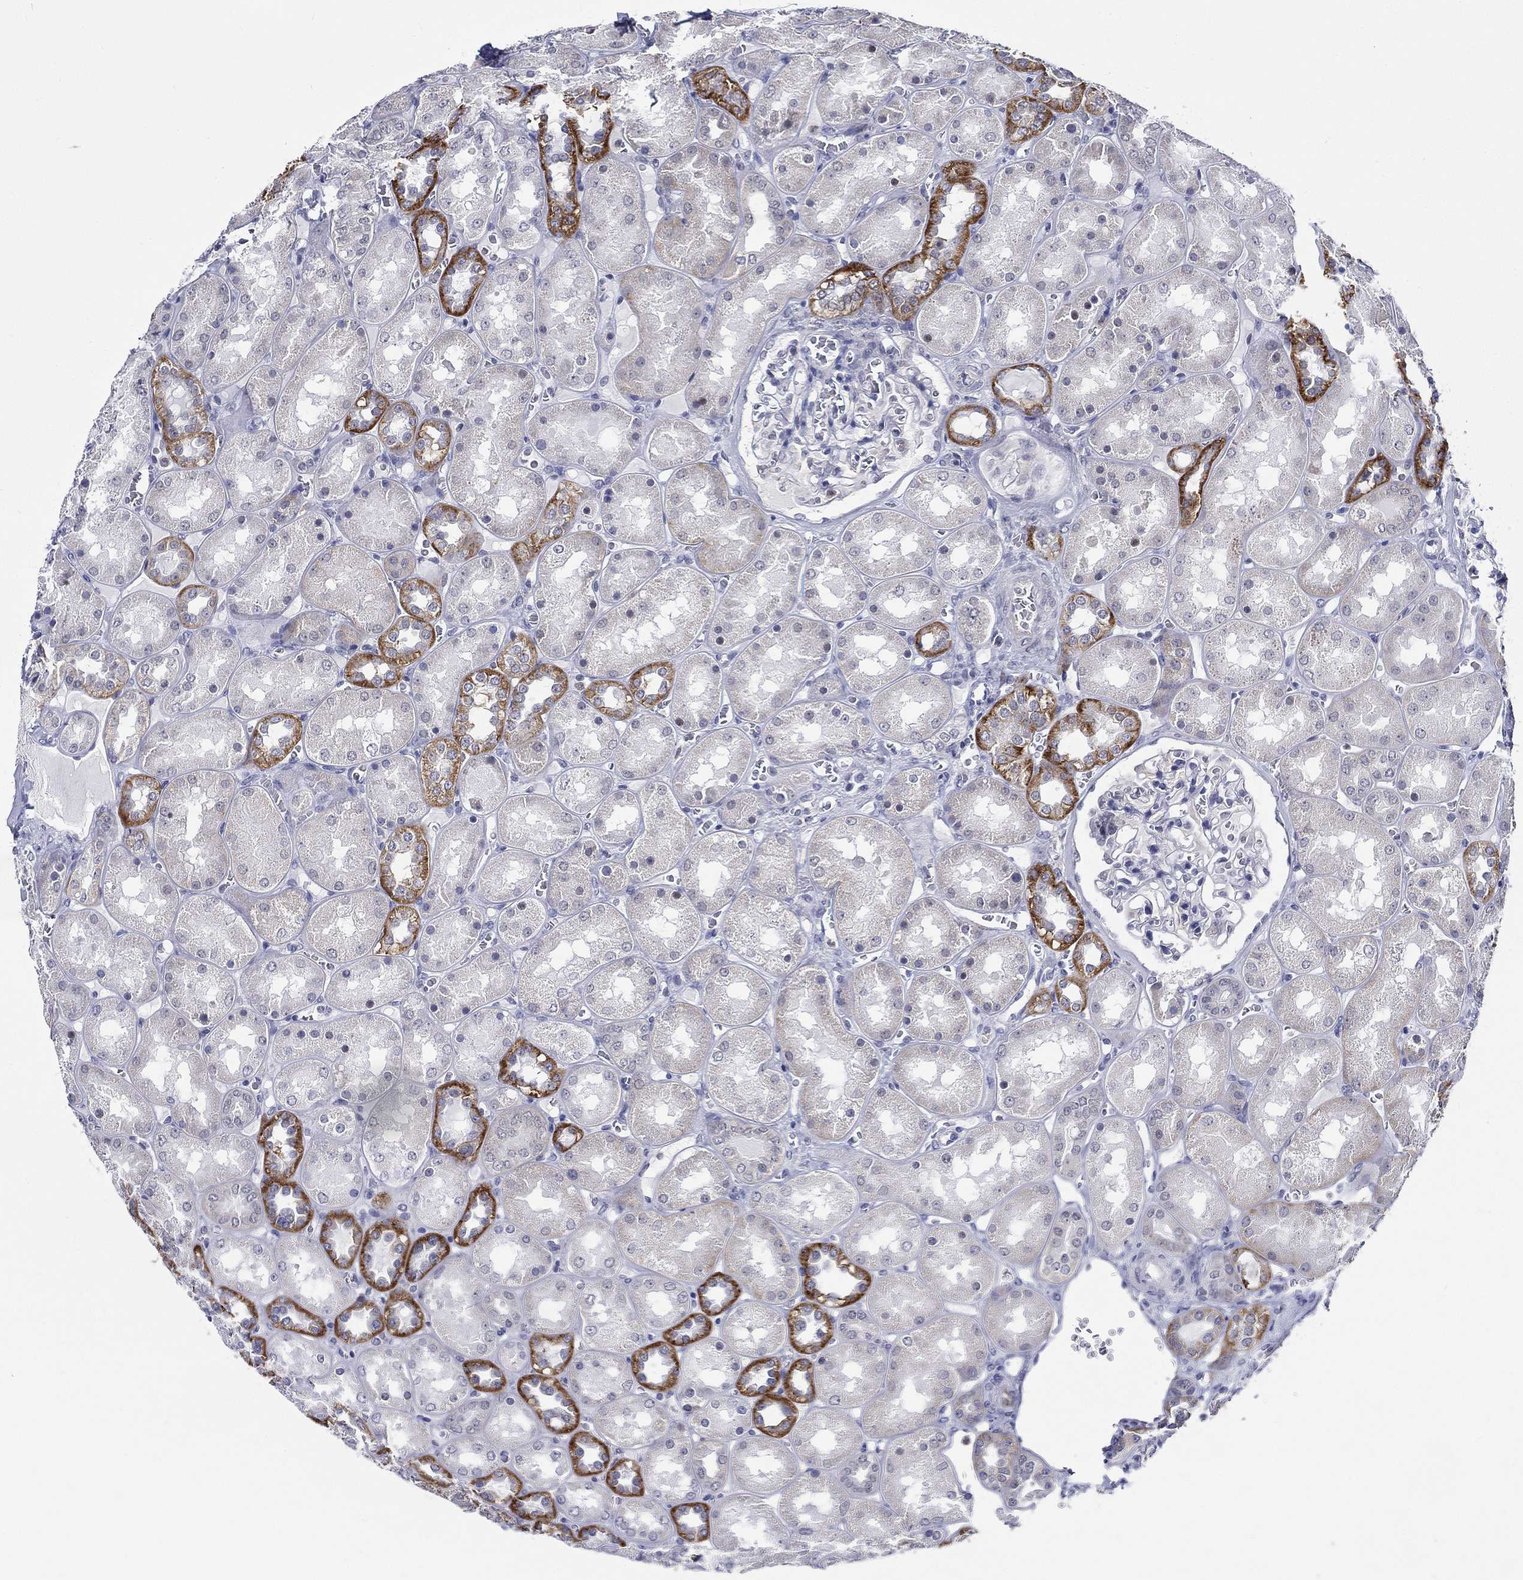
{"staining": {"intensity": "negative", "quantity": "none", "location": "none"}, "tissue": "kidney", "cell_type": "Cells in glomeruli", "image_type": "normal", "snomed": [{"axis": "morphology", "description": "Normal tissue, NOS"}, {"axis": "topography", "description": "Kidney"}], "caption": "IHC photomicrograph of normal human kidney stained for a protein (brown), which displays no staining in cells in glomeruli. (DAB immunohistochemistry with hematoxylin counter stain).", "gene": "ST6GALNAC1", "patient": {"sex": "male", "age": 73}}